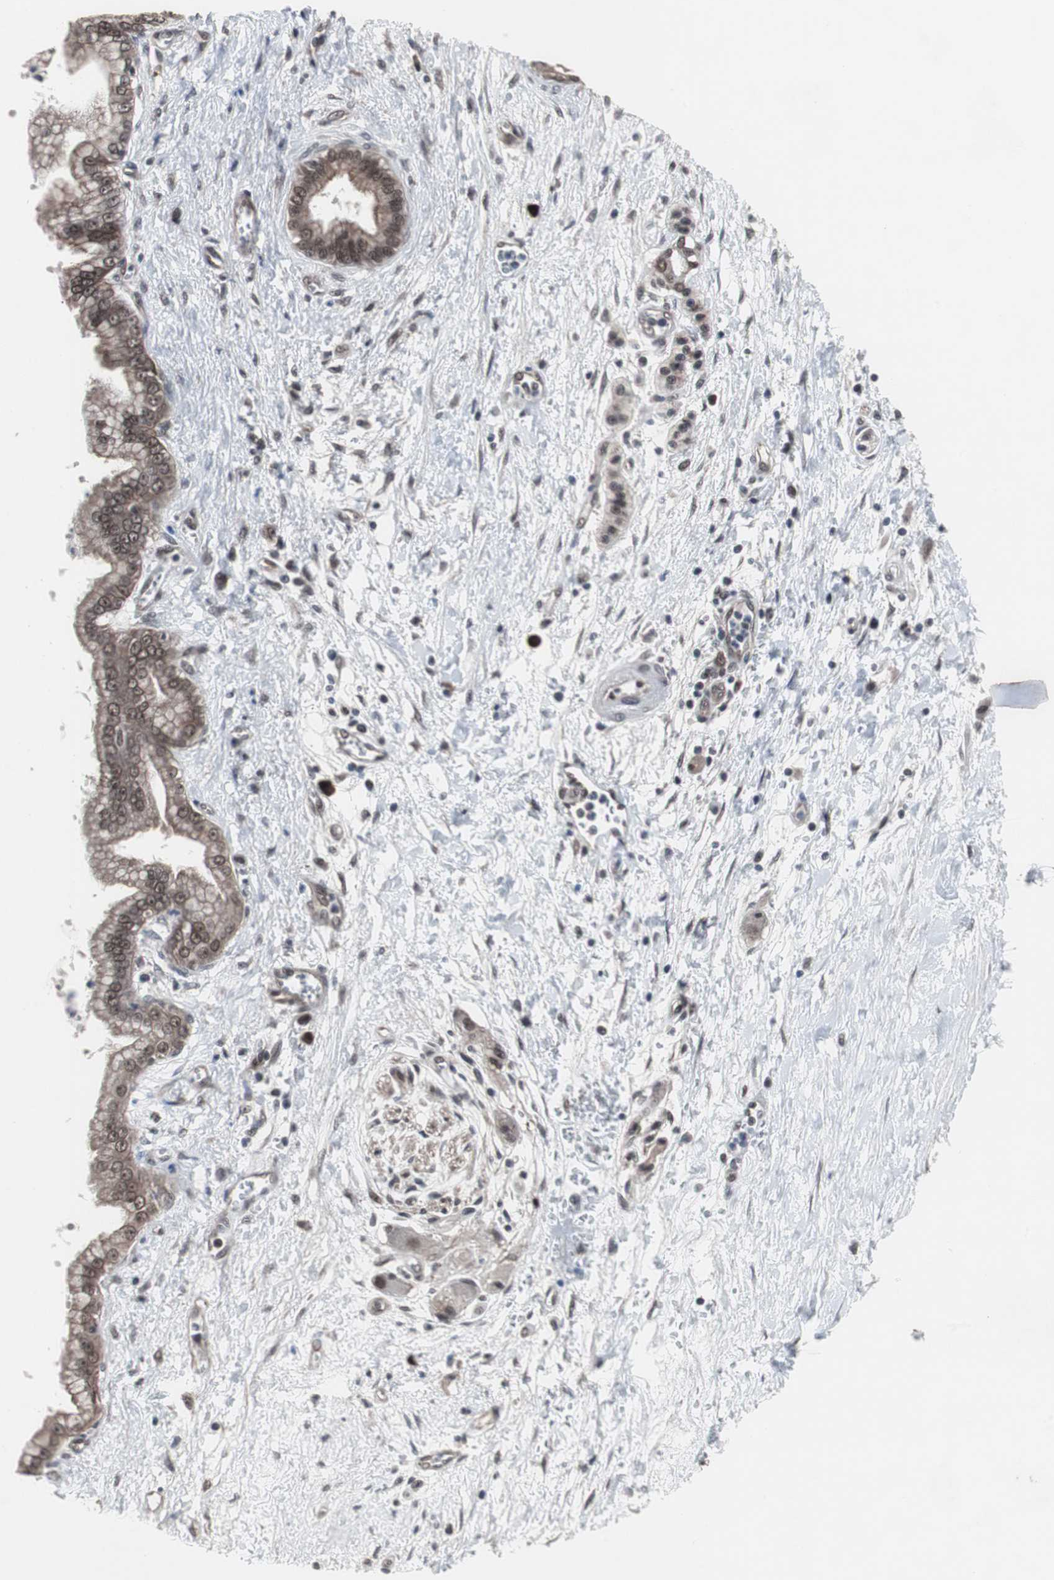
{"staining": {"intensity": "moderate", "quantity": ">75%", "location": "cytoplasmic/membranous,nuclear"}, "tissue": "pancreatic cancer", "cell_type": "Tumor cells", "image_type": "cancer", "snomed": [{"axis": "morphology", "description": "Adenocarcinoma, NOS"}, {"axis": "topography", "description": "Pancreas"}], "caption": "A high-resolution histopathology image shows IHC staining of adenocarcinoma (pancreatic), which displays moderate cytoplasmic/membranous and nuclear expression in about >75% of tumor cells.", "gene": "GTF2F2", "patient": {"sex": "male", "age": 59}}